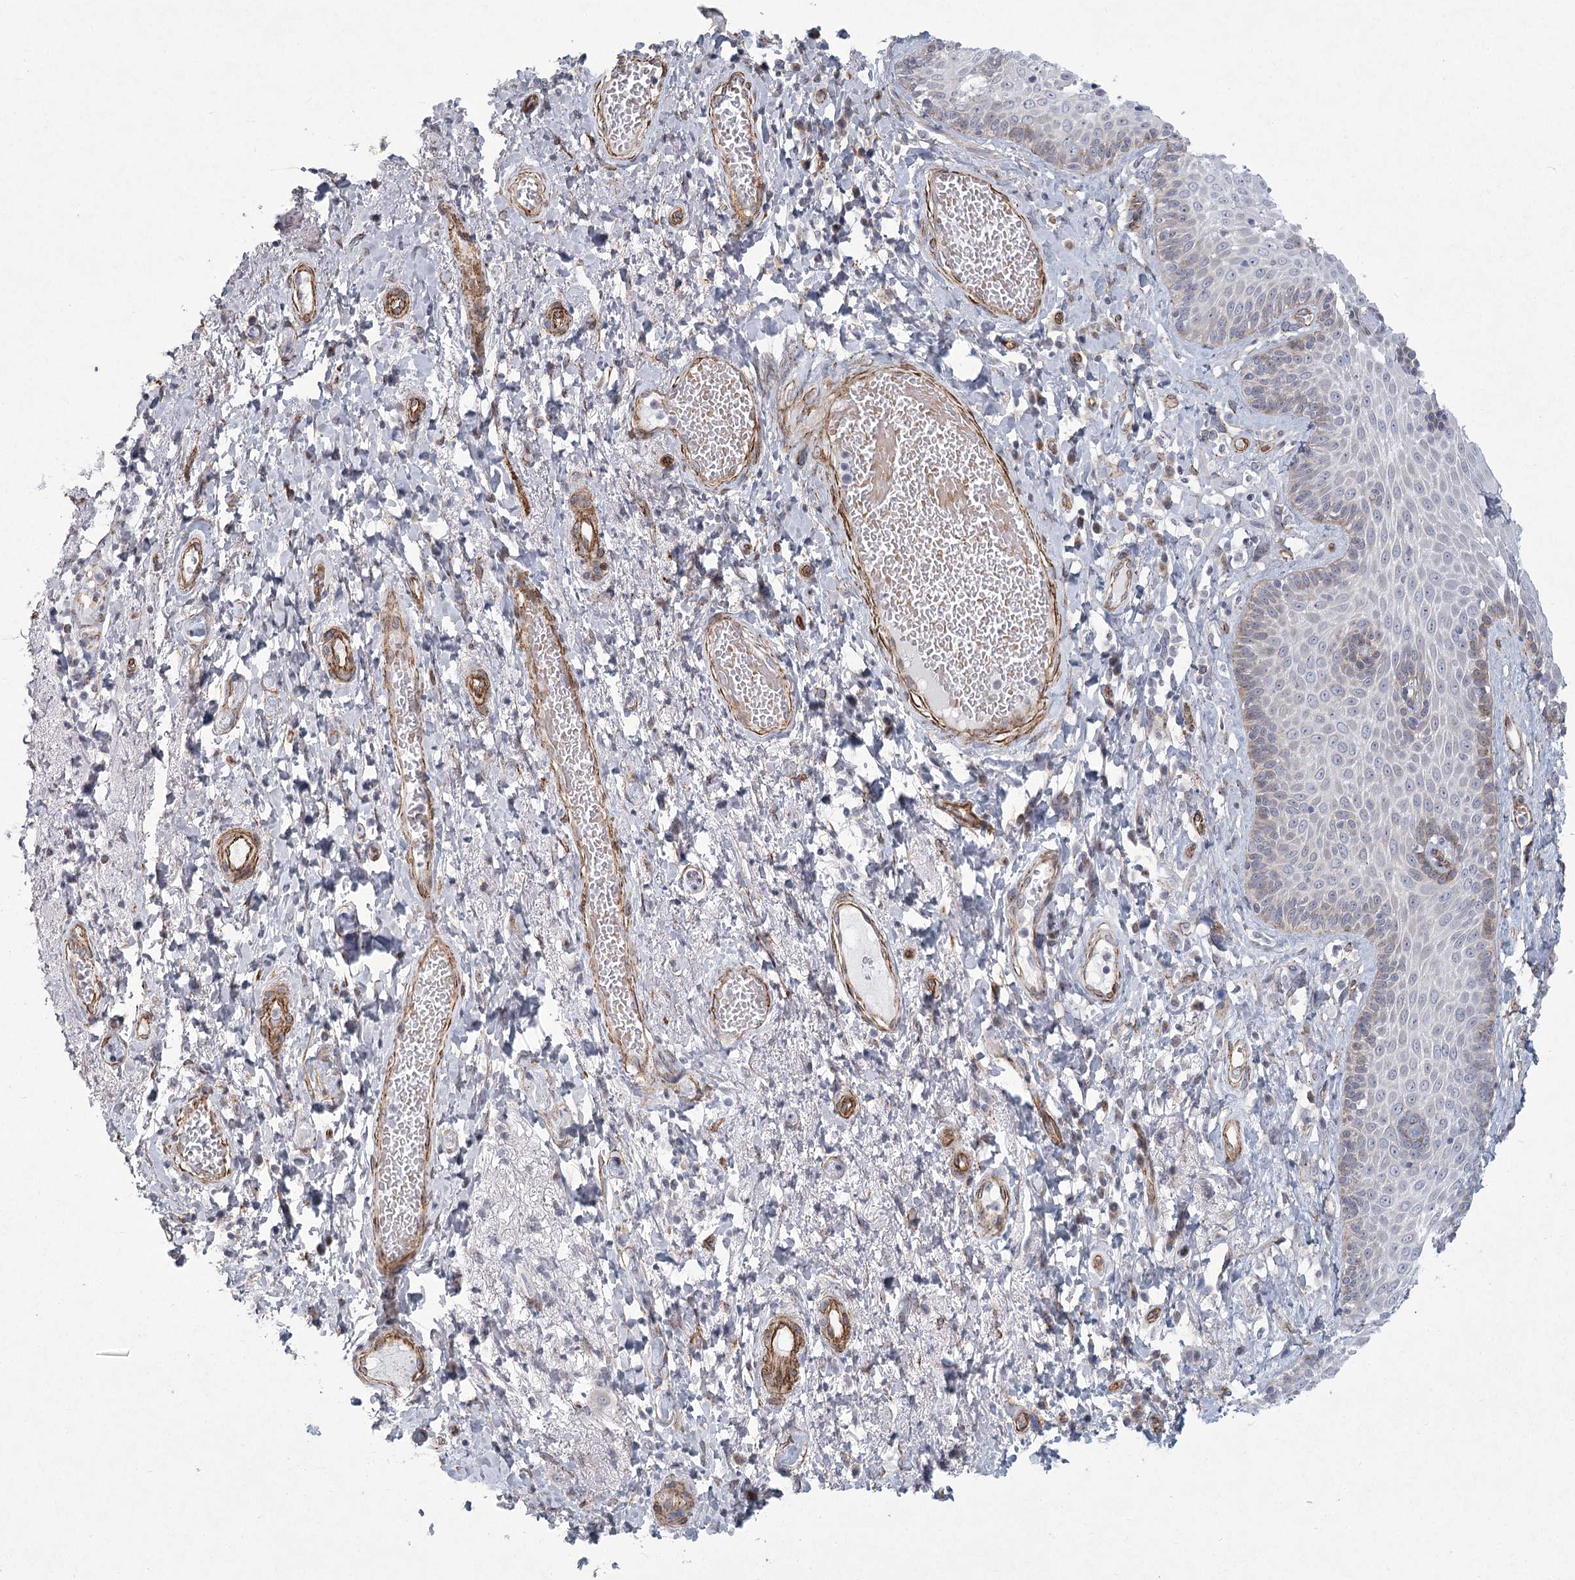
{"staining": {"intensity": "moderate", "quantity": "<25%", "location": "cytoplasmic/membranous"}, "tissue": "skin", "cell_type": "Epidermal cells", "image_type": "normal", "snomed": [{"axis": "morphology", "description": "Normal tissue, NOS"}, {"axis": "topography", "description": "Anal"}], "caption": "Skin was stained to show a protein in brown. There is low levels of moderate cytoplasmic/membranous staining in approximately <25% of epidermal cells. The staining was performed using DAB (3,3'-diaminobenzidine), with brown indicating positive protein expression. Nuclei are stained blue with hematoxylin.", "gene": "MEPE", "patient": {"sex": "male", "age": 69}}